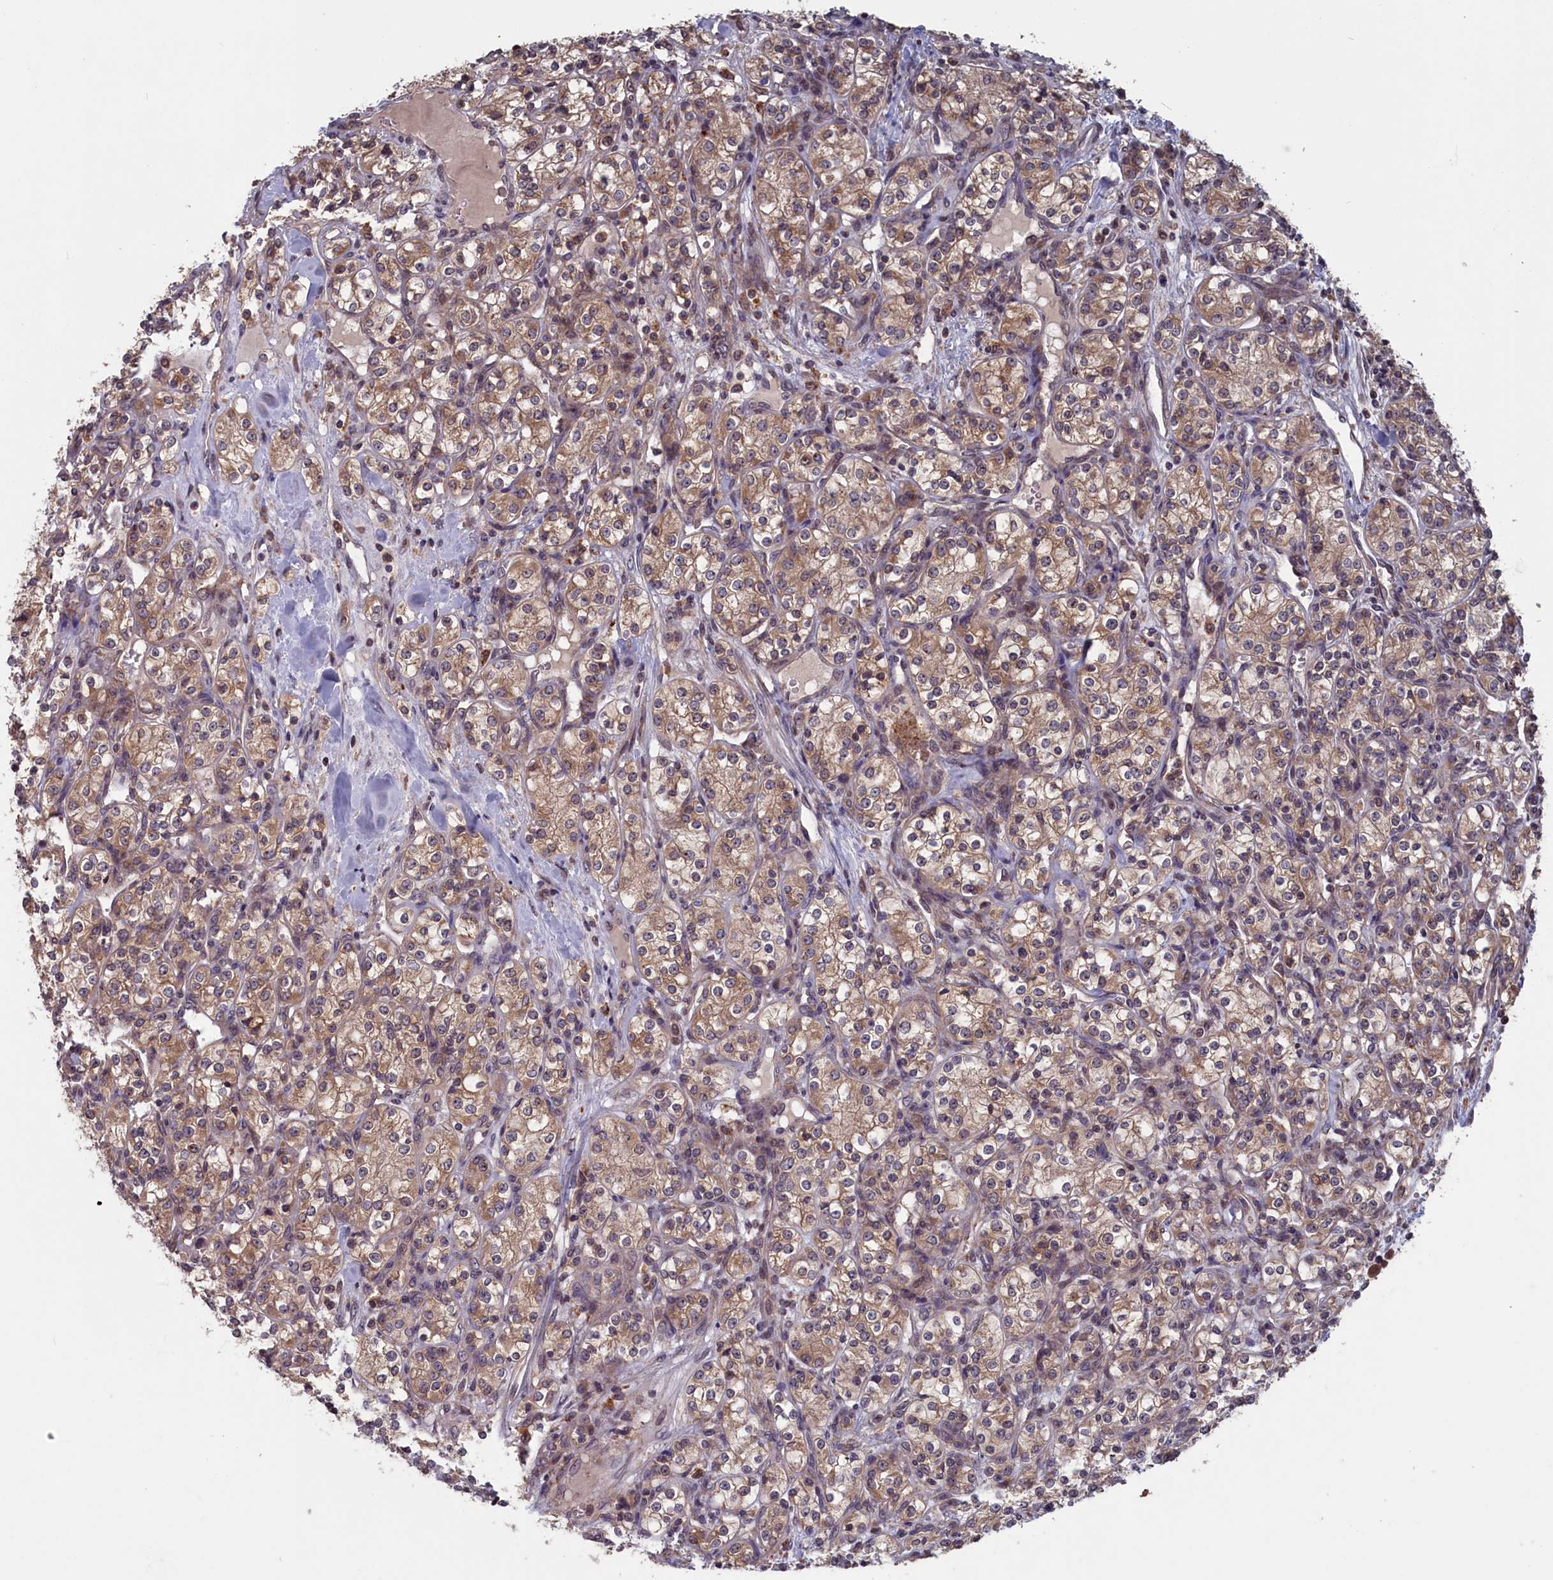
{"staining": {"intensity": "moderate", "quantity": ">75%", "location": "cytoplasmic/membranous"}, "tissue": "renal cancer", "cell_type": "Tumor cells", "image_type": "cancer", "snomed": [{"axis": "morphology", "description": "Adenocarcinoma, NOS"}, {"axis": "topography", "description": "Kidney"}], "caption": "This micrograph reveals immunohistochemistry staining of human renal cancer (adenocarcinoma), with medium moderate cytoplasmic/membranous positivity in about >75% of tumor cells.", "gene": "CACTIN", "patient": {"sex": "male", "age": 77}}